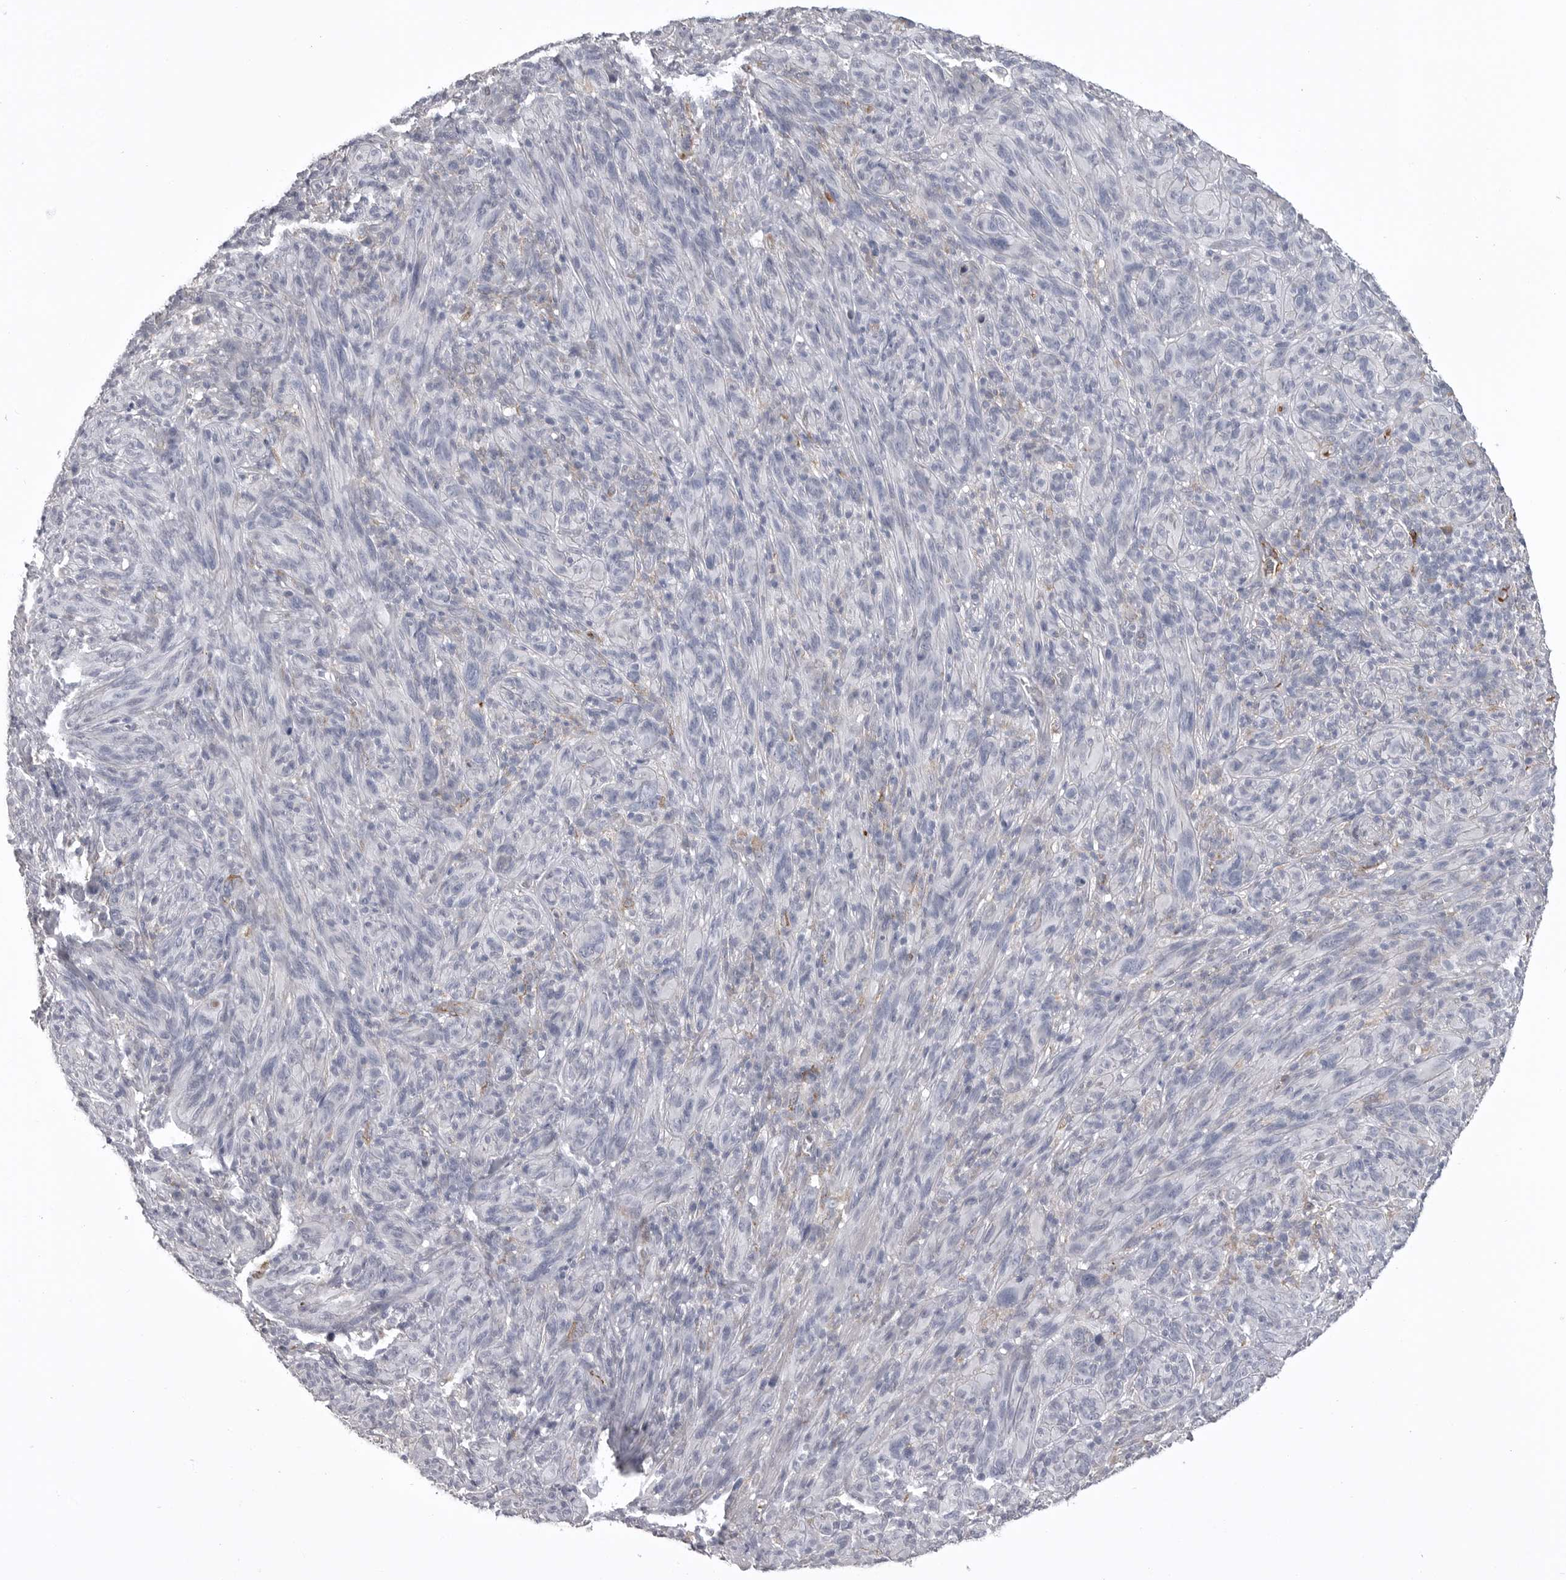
{"staining": {"intensity": "negative", "quantity": "none", "location": "none"}, "tissue": "melanoma", "cell_type": "Tumor cells", "image_type": "cancer", "snomed": [{"axis": "morphology", "description": "Malignant melanoma, NOS"}, {"axis": "topography", "description": "Skin of head"}], "caption": "IHC of melanoma displays no expression in tumor cells.", "gene": "SERPING1", "patient": {"sex": "male", "age": 96}}